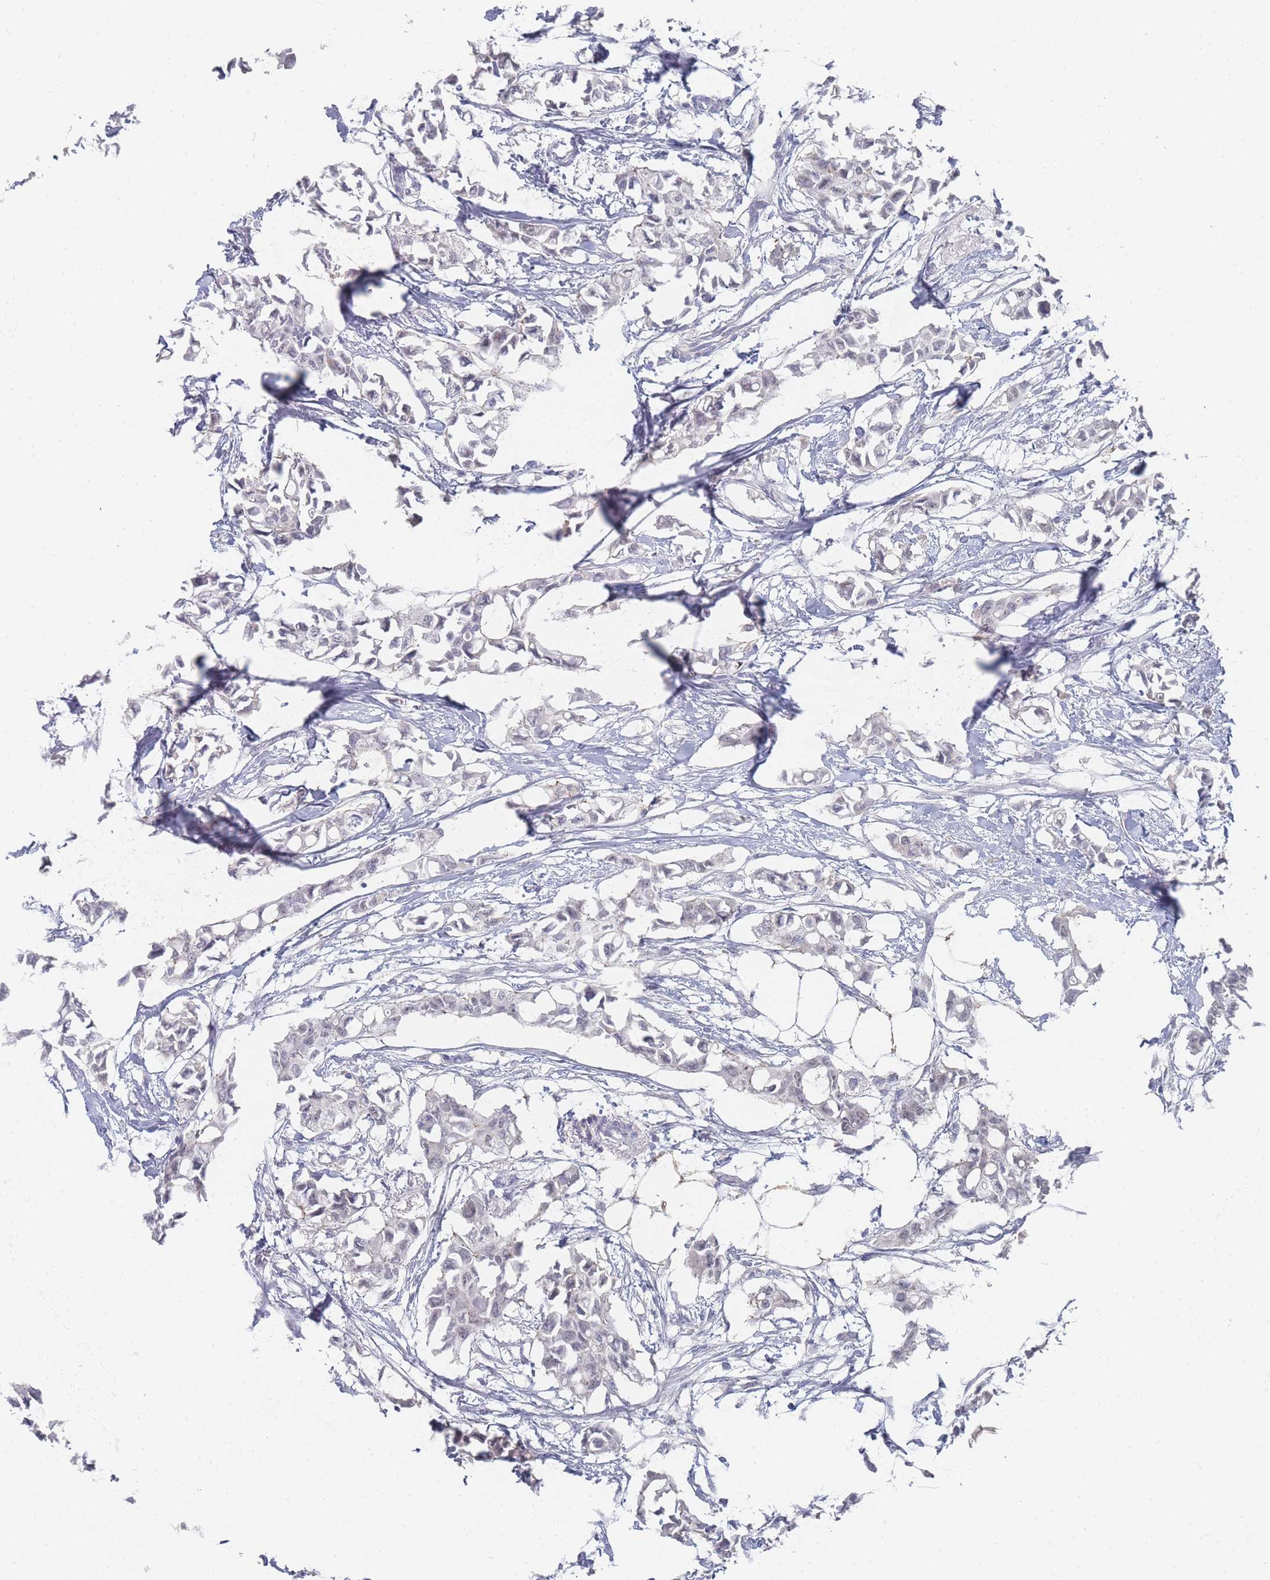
{"staining": {"intensity": "negative", "quantity": "none", "location": "none"}, "tissue": "breast cancer", "cell_type": "Tumor cells", "image_type": "cancer", "snomed": [{"axis": "morphology", "description": "Duct carcinoma"}, {"axis": "topography", "description": "Breast"}], "caption": "This is an immunohistochemistry (IHC) micrograph of human breast cancer. There is no expression in tumor cells.", "gene": "IMPG1", "patient": {"sex": "female", "age": 41}}